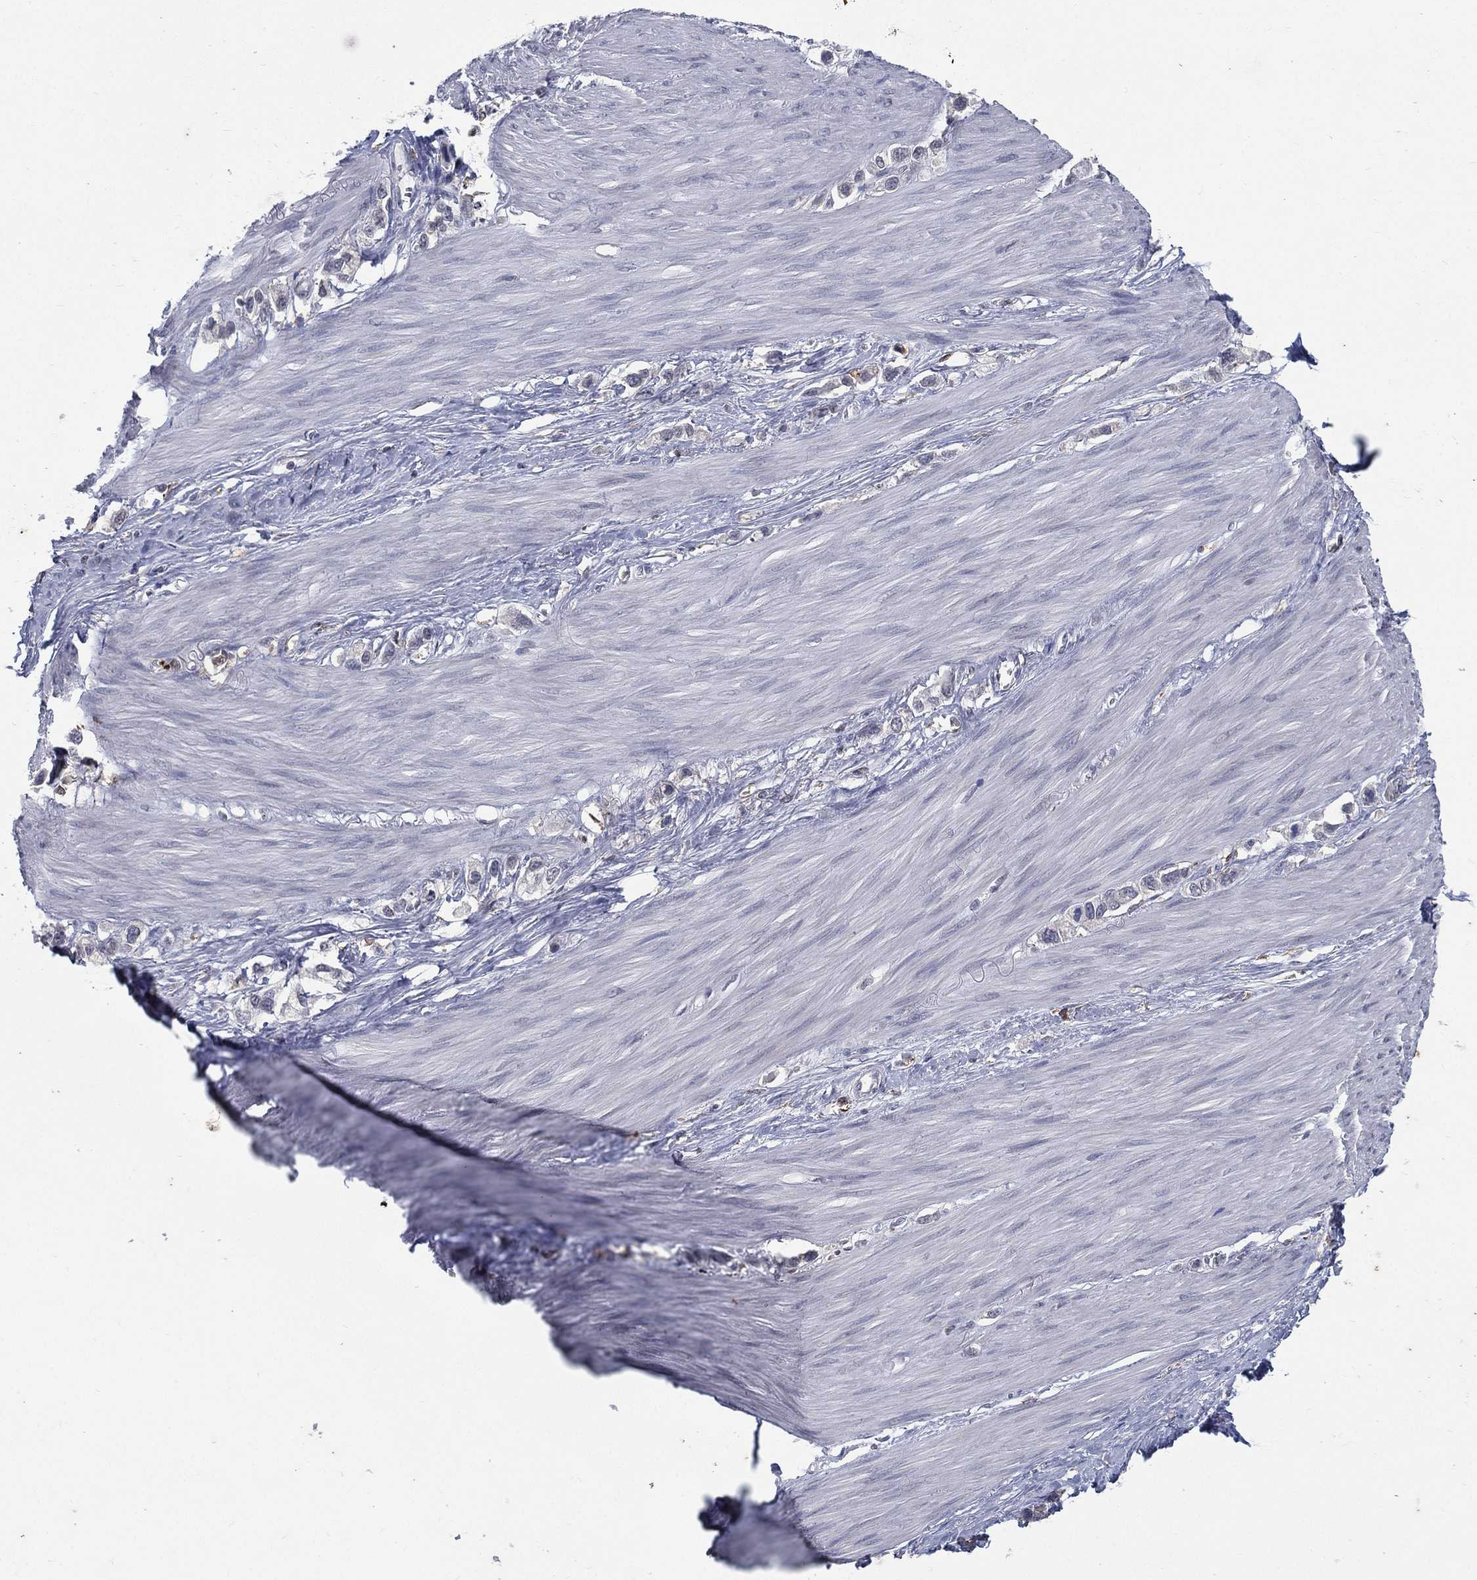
{"staining": {"intensity": "negative", "quantity": "none", "location": "none"}, "tissue": "stomach cancer", "cell_type": "Tumor cells", "image_type": "cancer", "snomed": [{"axis": "morphology", "description": "Normal tissue, NOS"}, {"axis": "morphology", "description": "Adenocarcinoma, NOS"}, {"axis": "morphology", "description": "Adenocarcinoma, High grade"}, {"axis": "topography", "description": "Stomach, upper"}, {"axis": "topography", "description": "Stomach"}], "caption": "Immunohistochemistry (IHC) photomicrograph of neoplastic tissue: high-grade adenocarcinoma (stomach) stained with DAB displays no significant protein staining in tumor cells. The staining was performed using DAB to visualize the protein expression in brown, while the nuclei were stained in blue with hematoxylin (Magnification: 20x).", "gene": "EVI2B", "patient": {"sex": "female", "age": 65}}